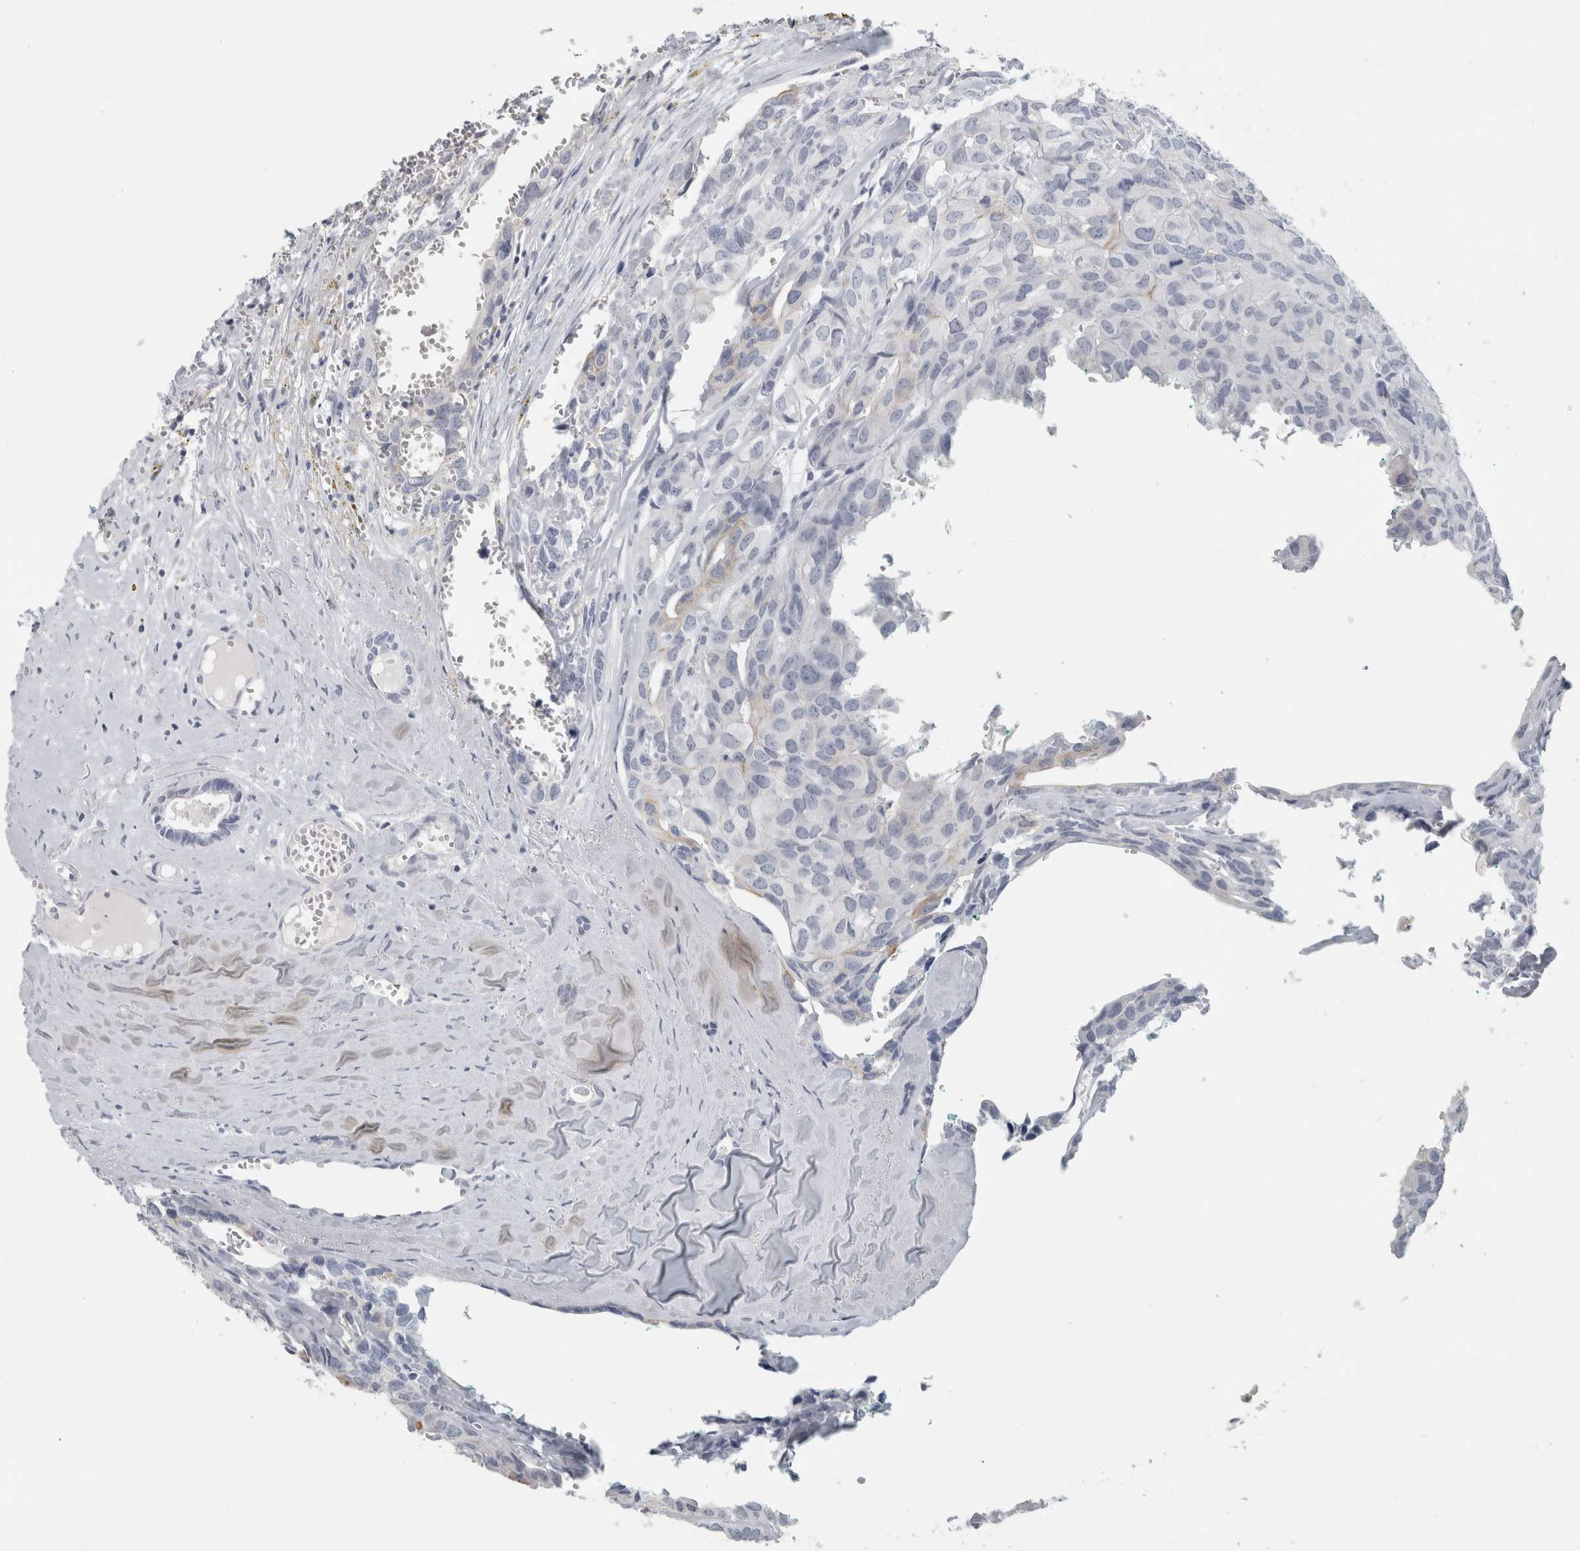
{"staining": {"intensity": "negative", "quantity": "none", "location": "none"}, "tissue": "head and neck cancer", "cell_type": "Tumor cells", "image_type": "cancer", "snomed": [{"axis": "morphology", "description": "Adenocarcinoma, NOS"}, {"axis": "topography", "description": "Salivary gland, NOS"}, {"axis": "topography", "description": "Head-Neck"}], "caption": "Immunohistochemical staining of human adenocarcinoma (head and neck) reveals no significant staining in tumor cells.", "gene": "SLC28A3", "patient": {"sex": "female", "age": 76}}